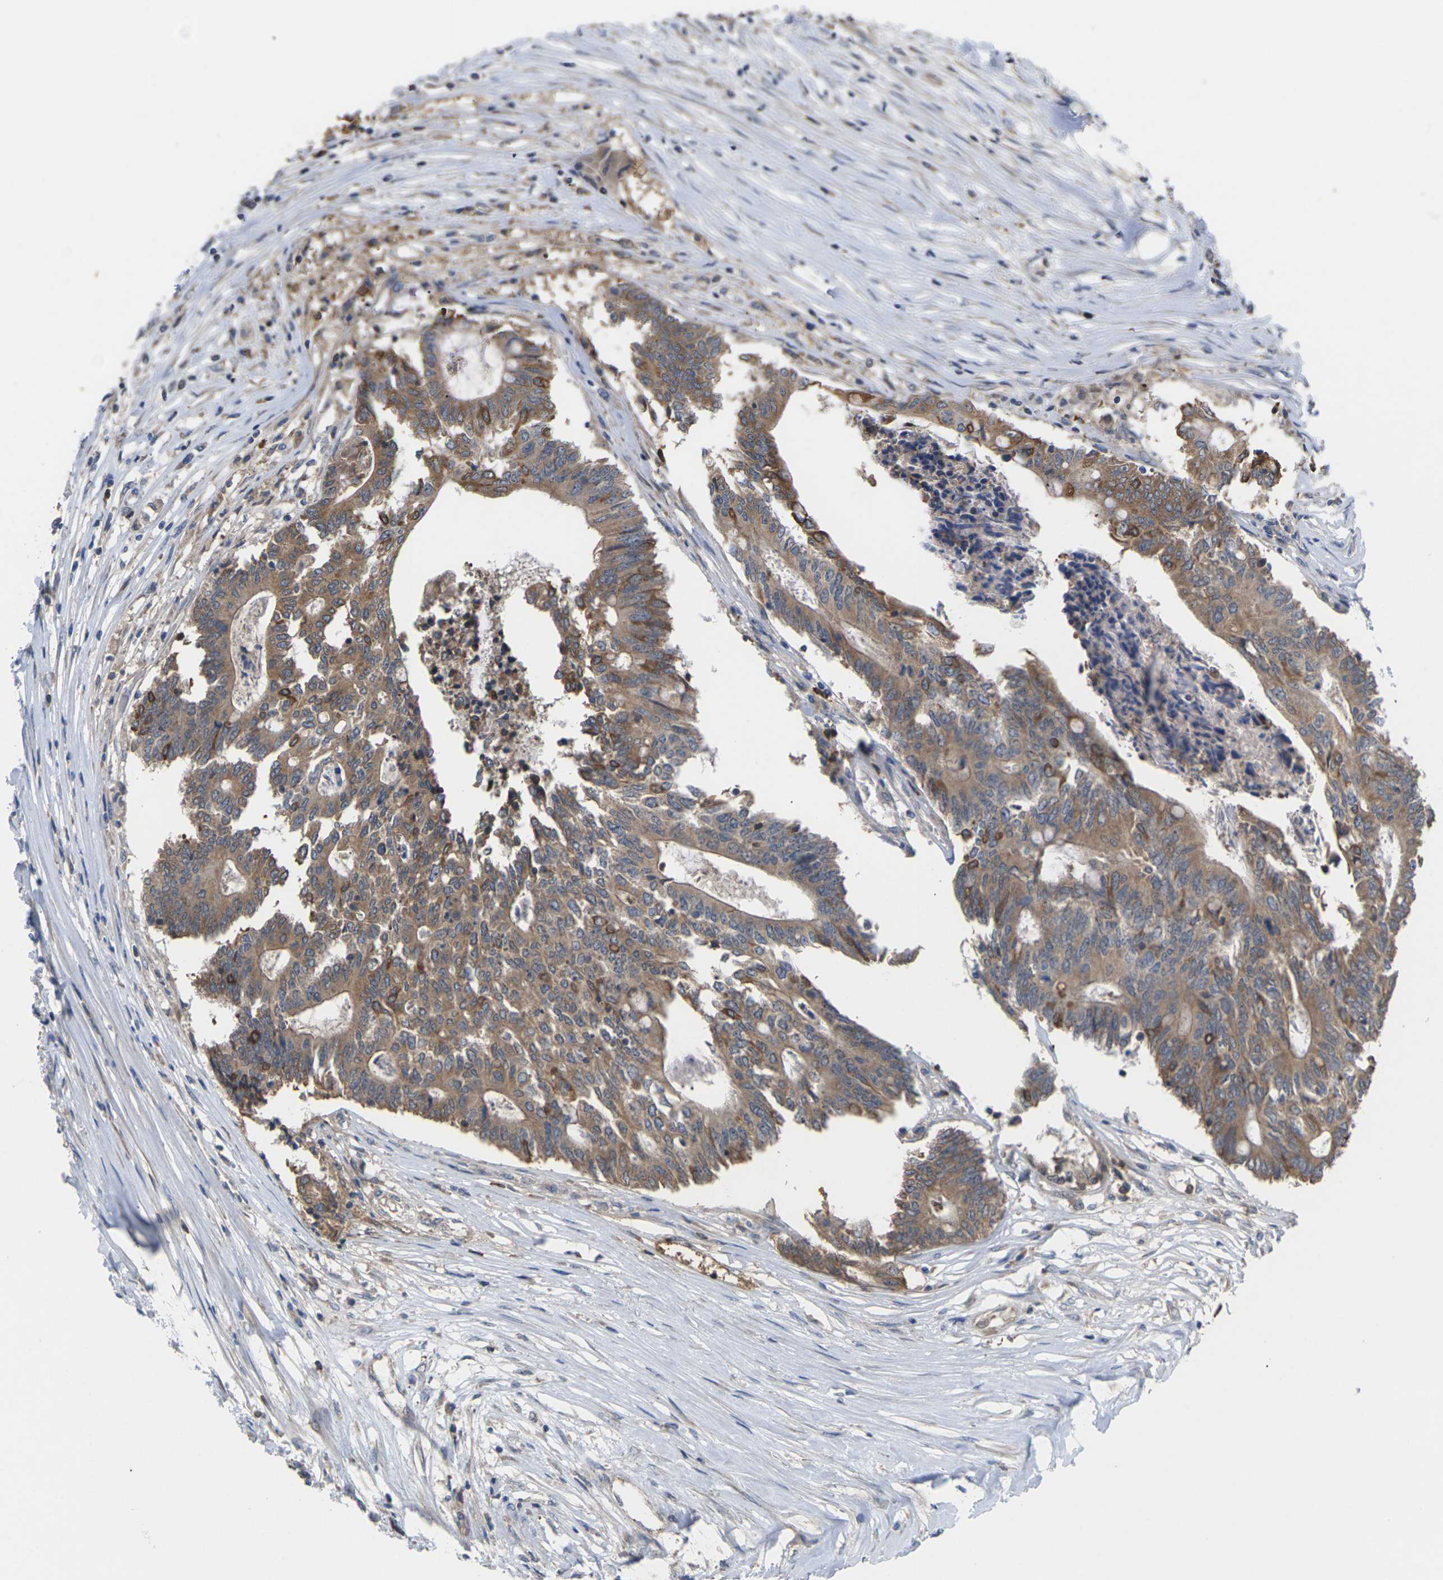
{"staining": {"intensity": "moderate", "quantity": ">75%", "location": "cytoplasmic/membranous"}, "tissue": "colorectal cancer", "cell_type": "Tumor cells", "image_type": "cancer", "snomed": [{"axis": "morphology", "description": "Adenocarcinoma, NOS"}, {"axis": "topography", "description": "Rectum"}], "caption": "Adenocarcinoma (colorectal) stained with IHC reveals moderate cytoplasmic/membranous positivity in about >75% of tumor cells.", "gene": "TIAM1", "patient": {"sex": "male", "age": 63}}